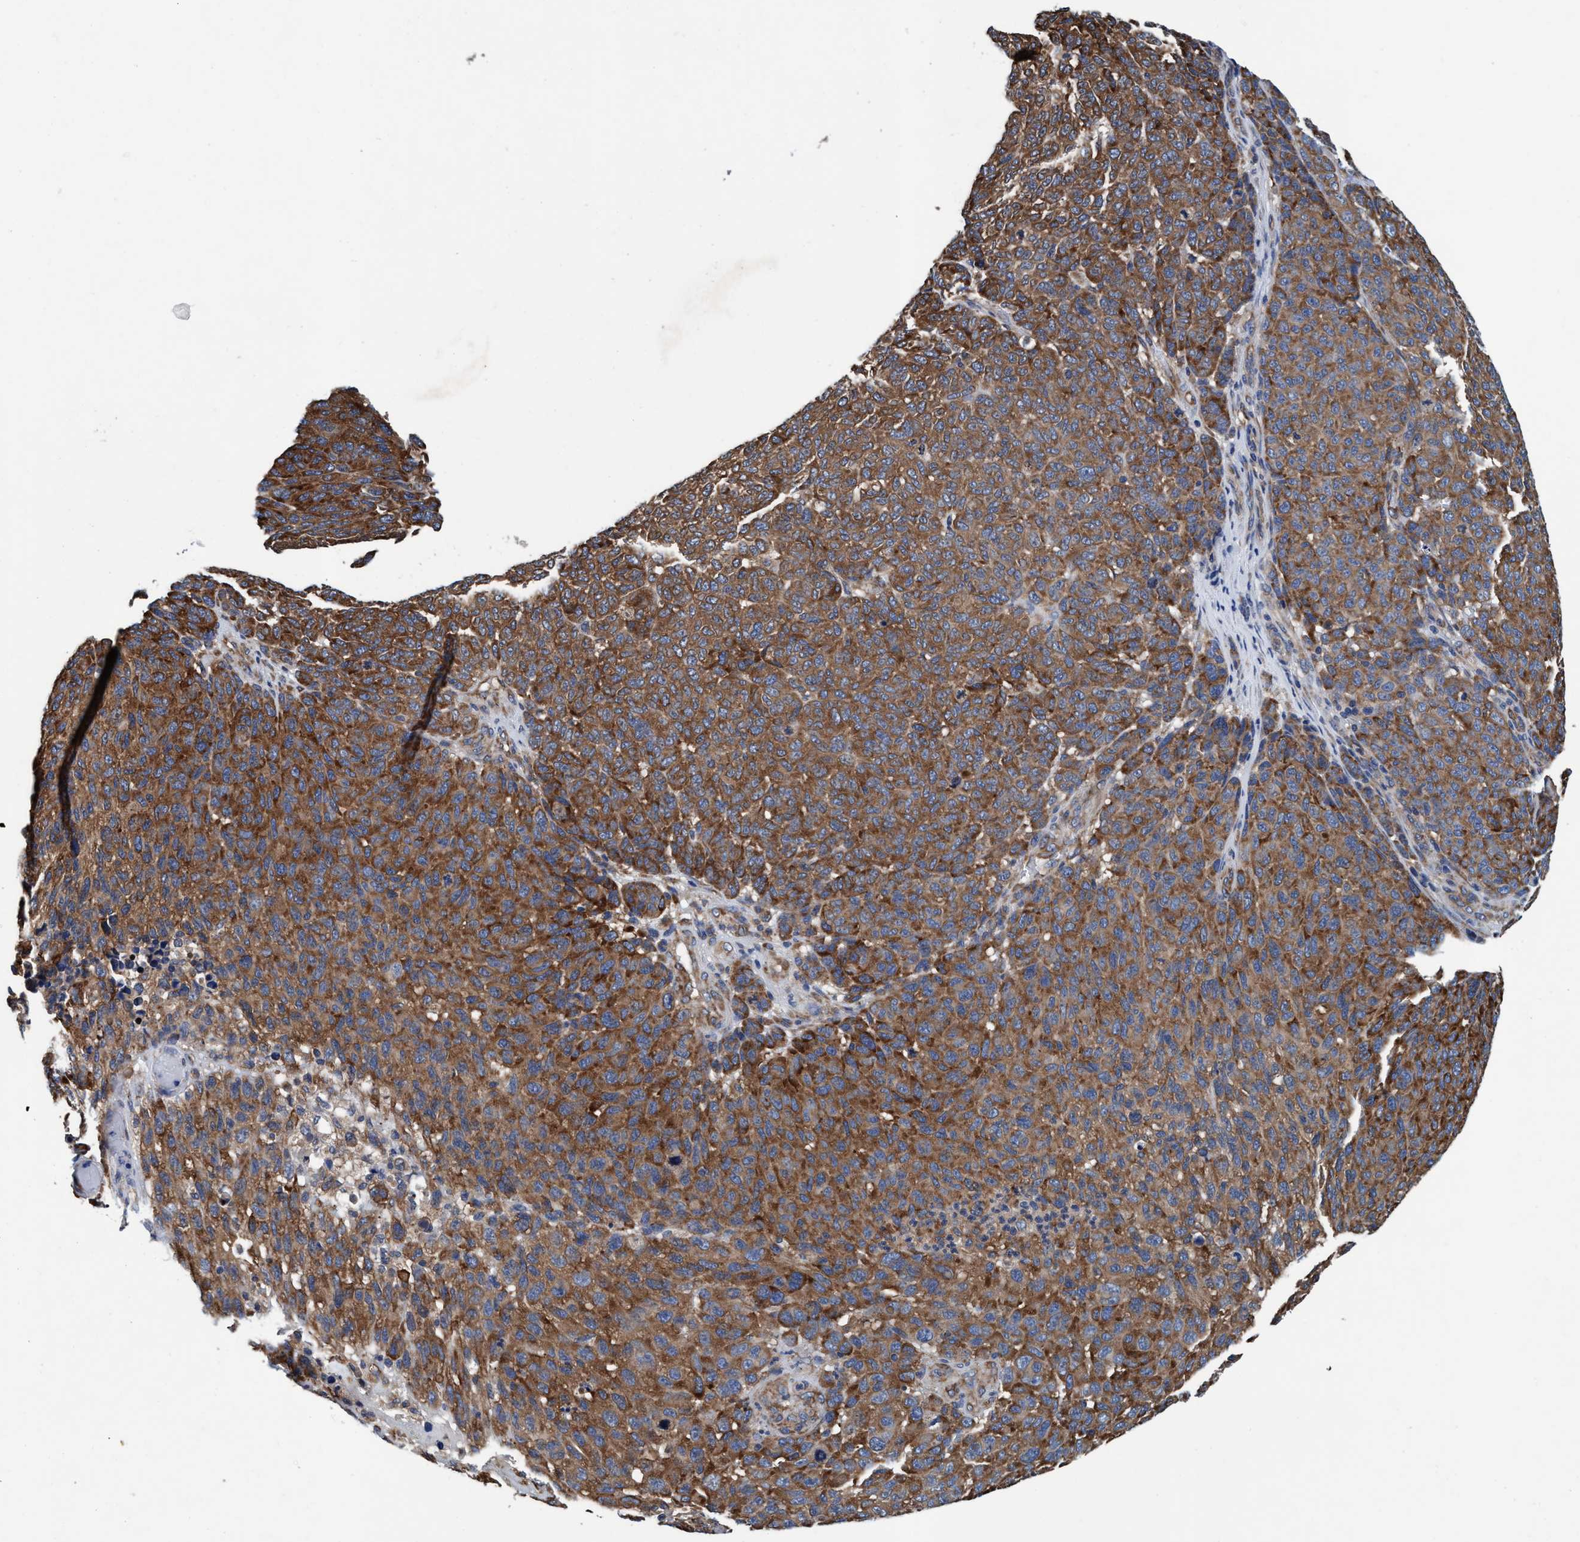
{"staining": {"intensity": "moderate", "quantity": ">75%", "location": "cytoplasmic/membranous"}, "tissue": "melanoma", "cell_type": "Tumor cells", "image_type": "cancer", "snomed": [{"axis": "morphology", "description": "Malignant melanoma, NOS"}, {"axis": "topography", "description": "Skin"}], "caption": "Immunohistochemical staining of melanoma demonstrates medium levels of moderate cytoplasmic/membranous protein staining in about >75% of tumor cells.", "gene": "ENDOG", "patient": {"sex": "male", "age": 59}}